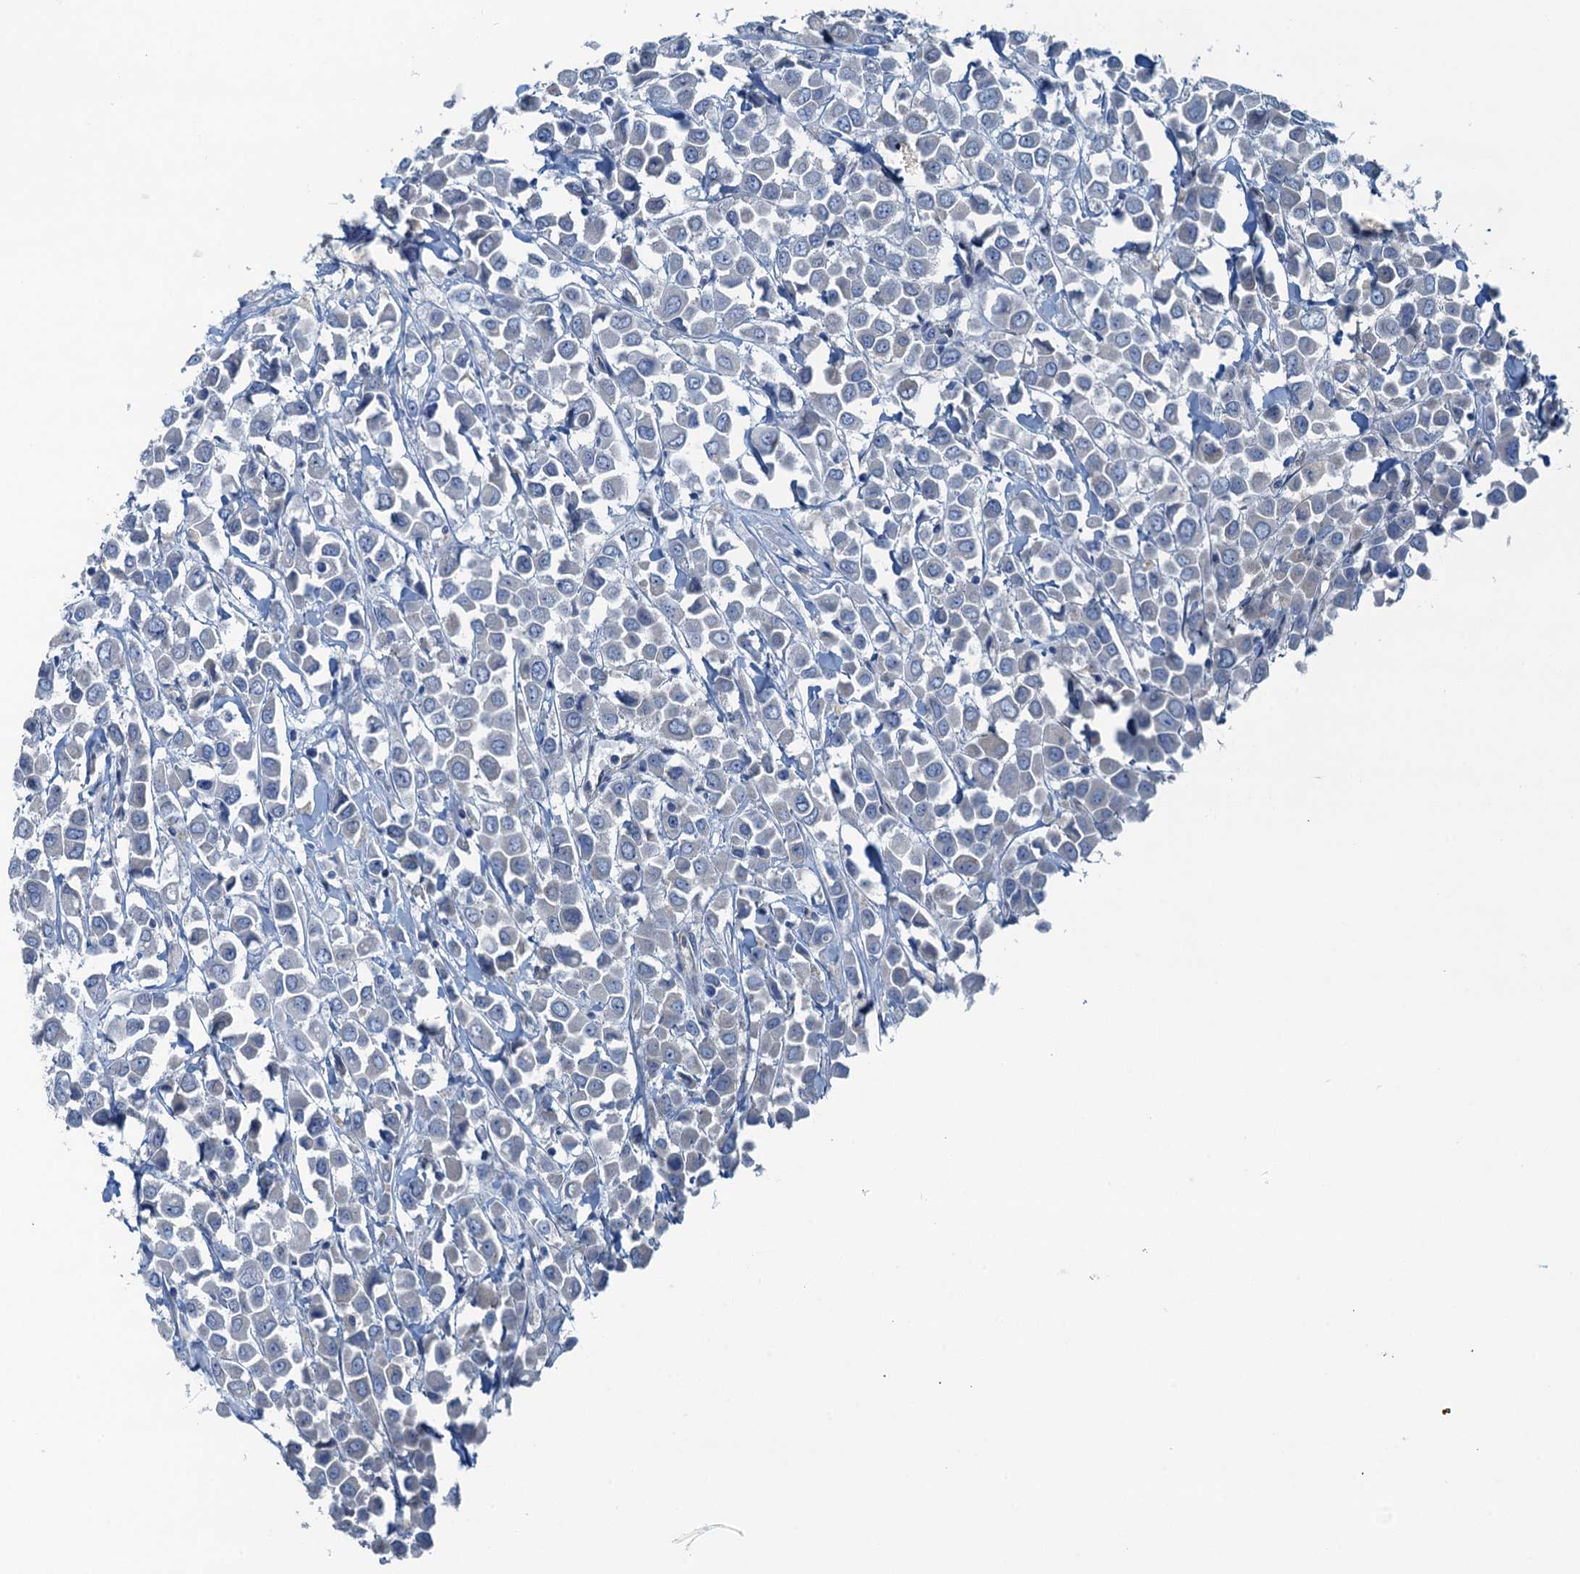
{"staining": {"intensity": "negative", "quantity": "none", "location": "none"}, "tissue": "breast cancer", "cell_type": "Tumor cells", "image_type": "cancer", "snomed": [{"axis": "morphology", "description": "Duct carcinoma"}, {"axis": "topography", "description": "Breast"}], "caption": "Tumor cells show no significant protein staining in breast infiltrating ductal carcinoma.", "gene": "GFOD2", "patient": {"sex": "female", "age": 61}}